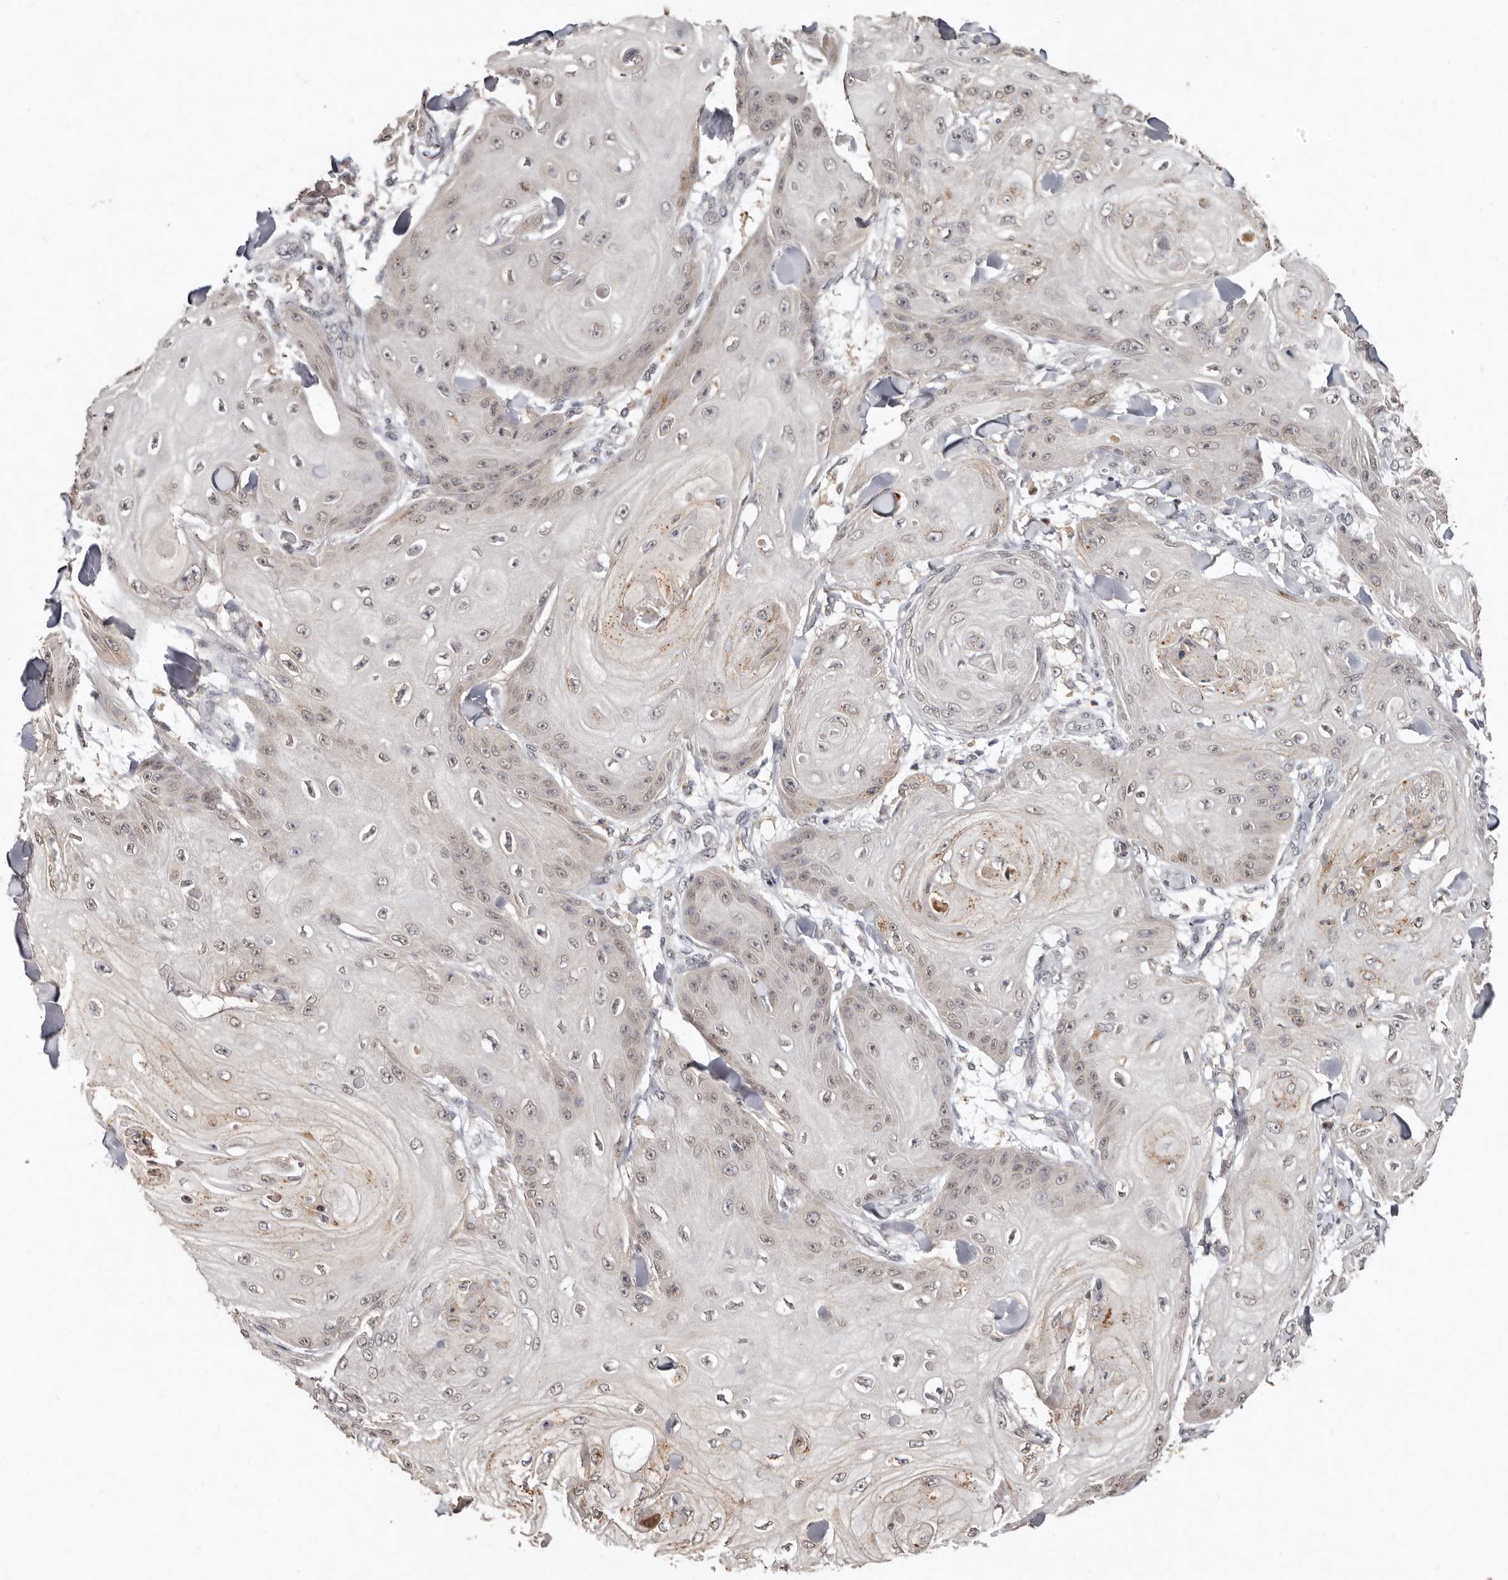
{"staining": {"intensity": "negative", "quantity": "none", "location": "none"}, "tissue": "skin cancer", "cell_type": "Tumor cells", "image_type": "cancer", "snomed": [{"axis": "morphology", "description": "Squamous cell carcinoma, NOS"}, {"axis": "topography", "description": "Skin"}], "caption": "The histopathology image exhibits no staining of tumor cells in squamous cell carcinoma (skin). The staining was performed using DAB to visualize the protein expression in brown, while the nuclei were stained in blue with hematoxylin (Magnification: 20x).", "gene": "SULT1E1", "patient": {"sex": "male", "age": 74}}